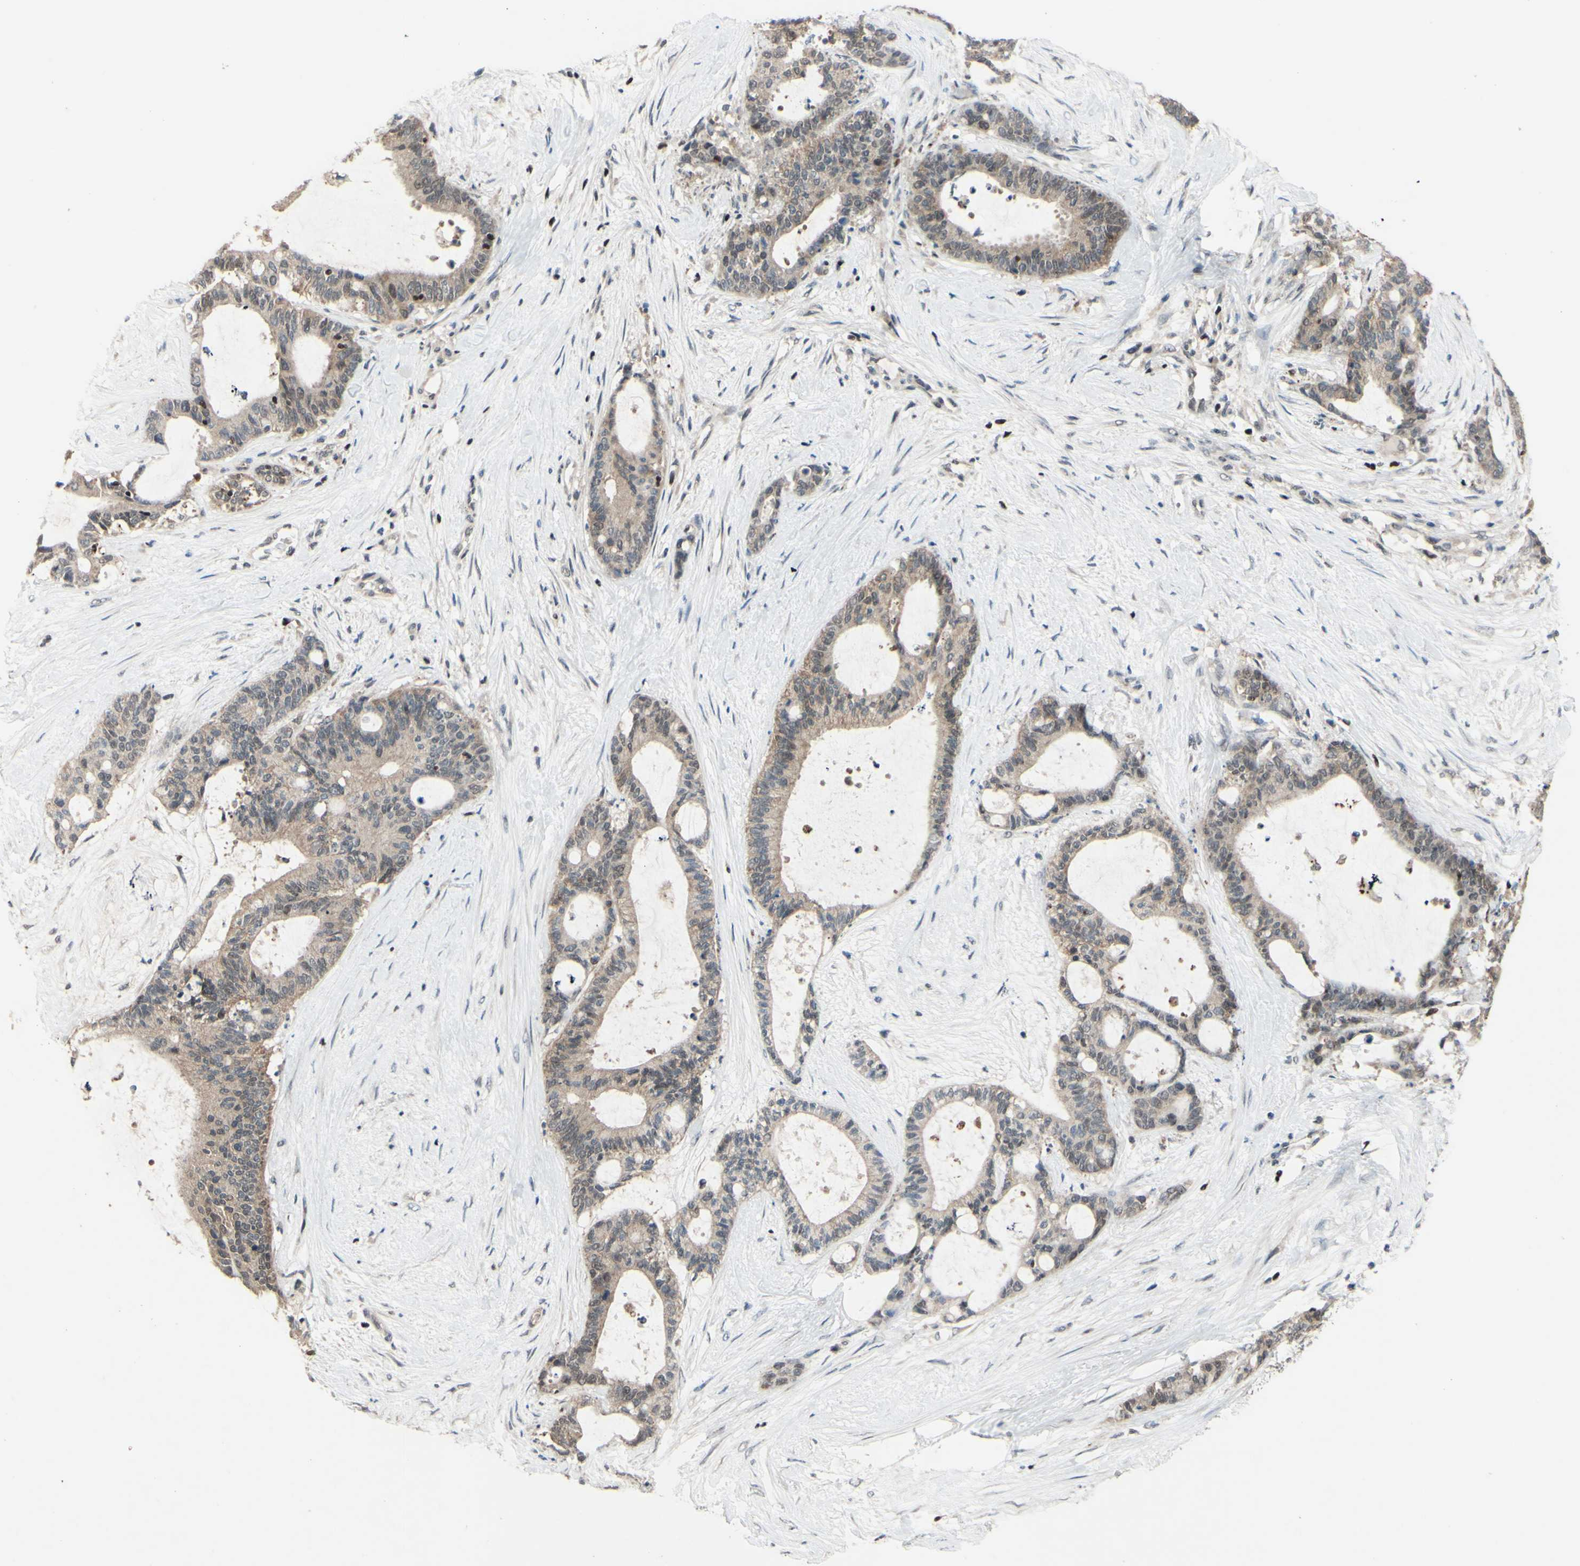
{"staining": {"intensity": "weak", "quantity": ">75%", "location": "cytoplasmic/membranous"}, "tissue": "liver cancer", "cell_type": "Tumor cells", "image_type": "cancer", "snomed": [{"axis": "morphology", "description": "Cholangiocarcinoma"}, {"axis": "topography", "description": "Liver"}], "caption": "DAB immunohistochemical staining of human liver cholangiocarcinoma demonstrates weak cytoplasmic/membranous protein staining in approximately >75% of tumor cells. The staining is performed using DAB (3,3'-diaminobenzidine) brown chromogen to label protein expression. The nuclei are counter-stained blue using hematoxylin.", "gene": "SP4", "patient": {"sex": "female", "age": 73}}